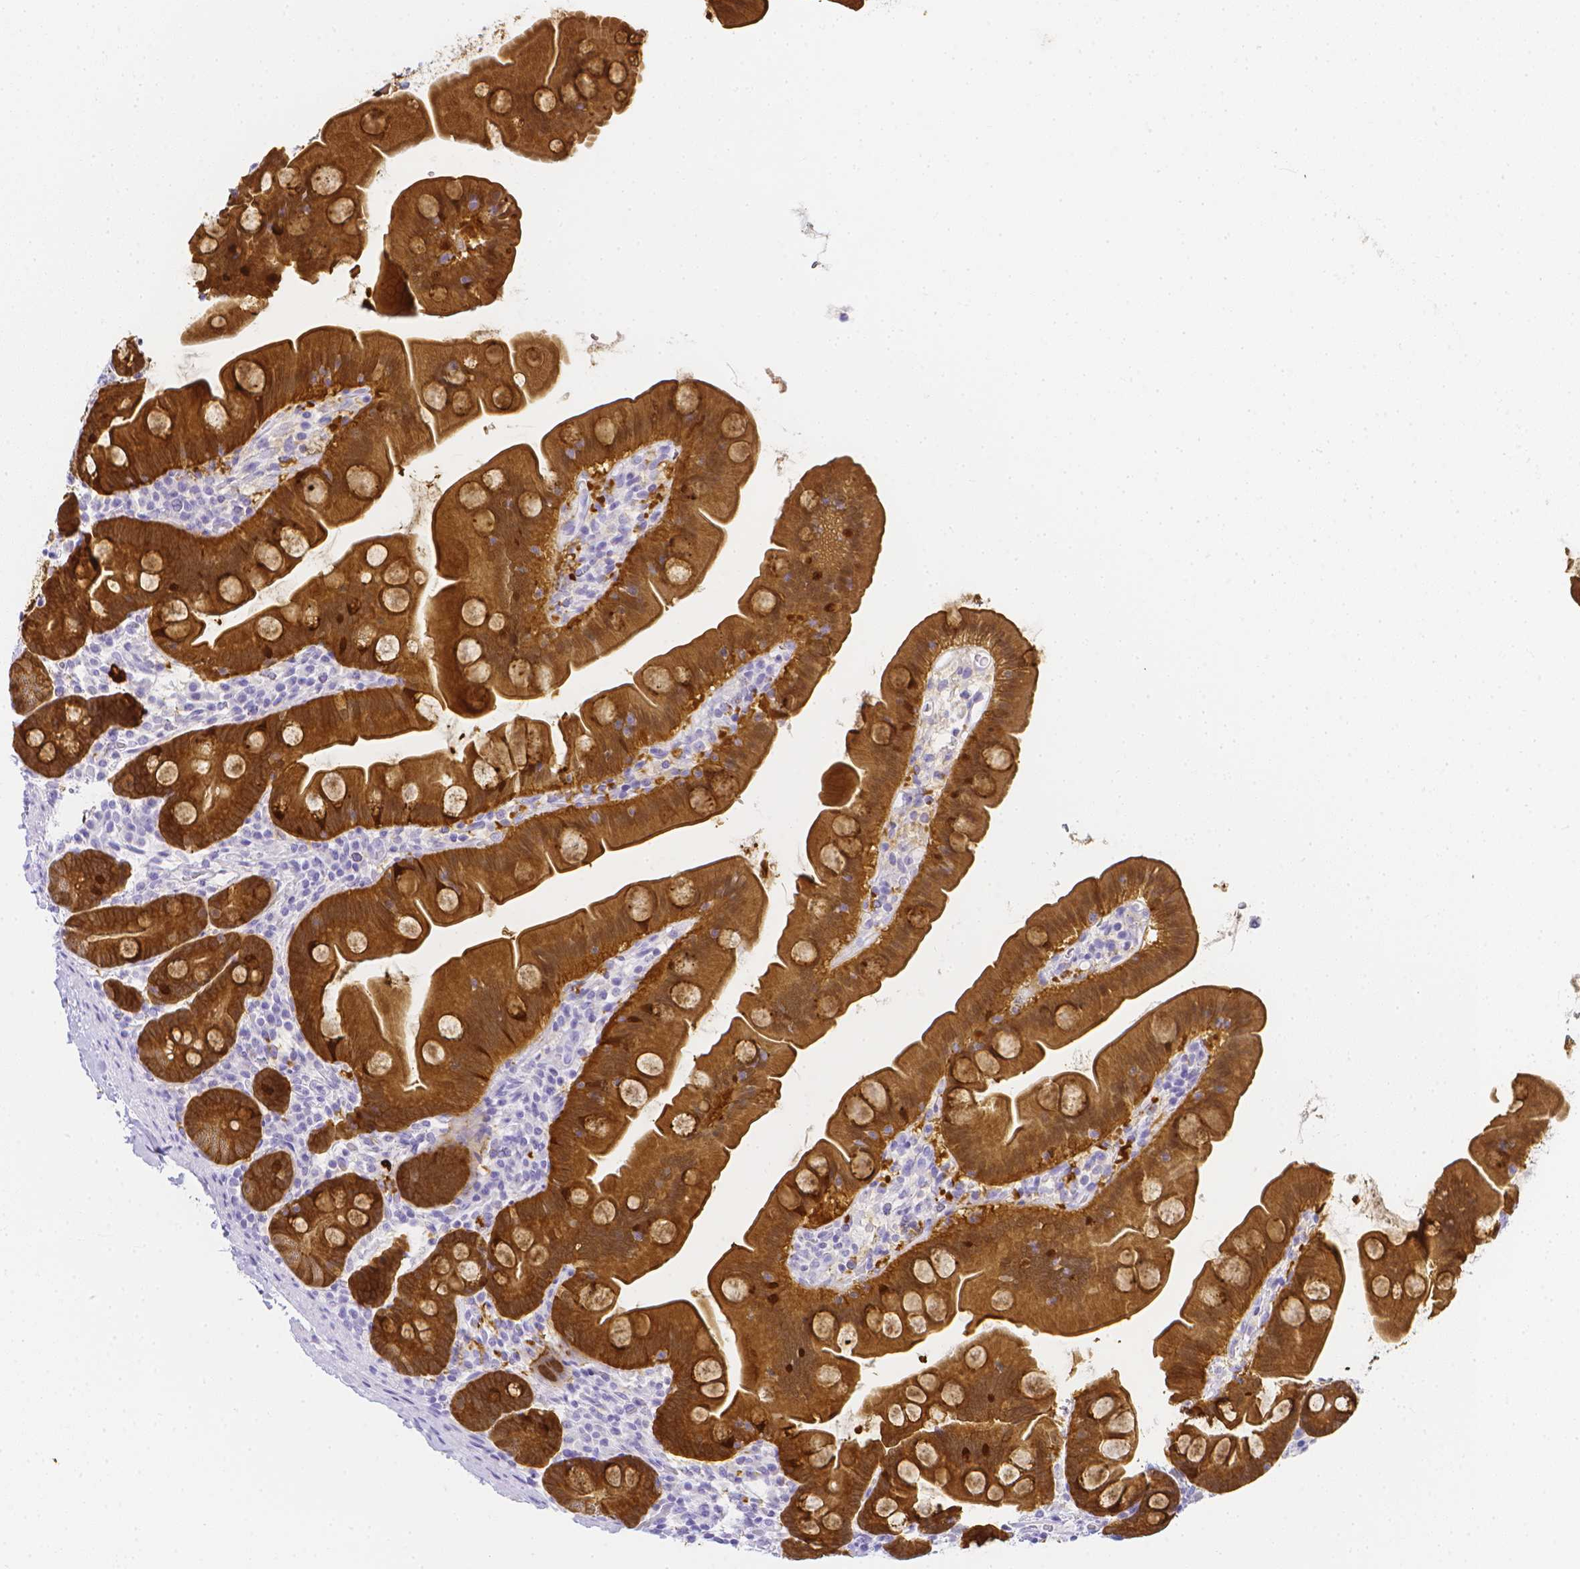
{"staining": {"intensity": "moderate", "quantity": ">75%", "location": "cytoplasmic/membranous,nuclear"}, "tissue": "small intestine", "cell_type": "Glandular cells", "image_type": "normal", "snomed": [{"axis": "morphology", "description": "Normal tissue, NOS"}, {"axis": "topography", "description": "Small intestine"}], "caption": "IHC of normal small intestine displays medium levels of moderate cytoplasmic/membranous,nuclear positivity in about >75% of glandular cells.", "gene": "LGALS4", "patient": {"sex": "female", "age": 68}}